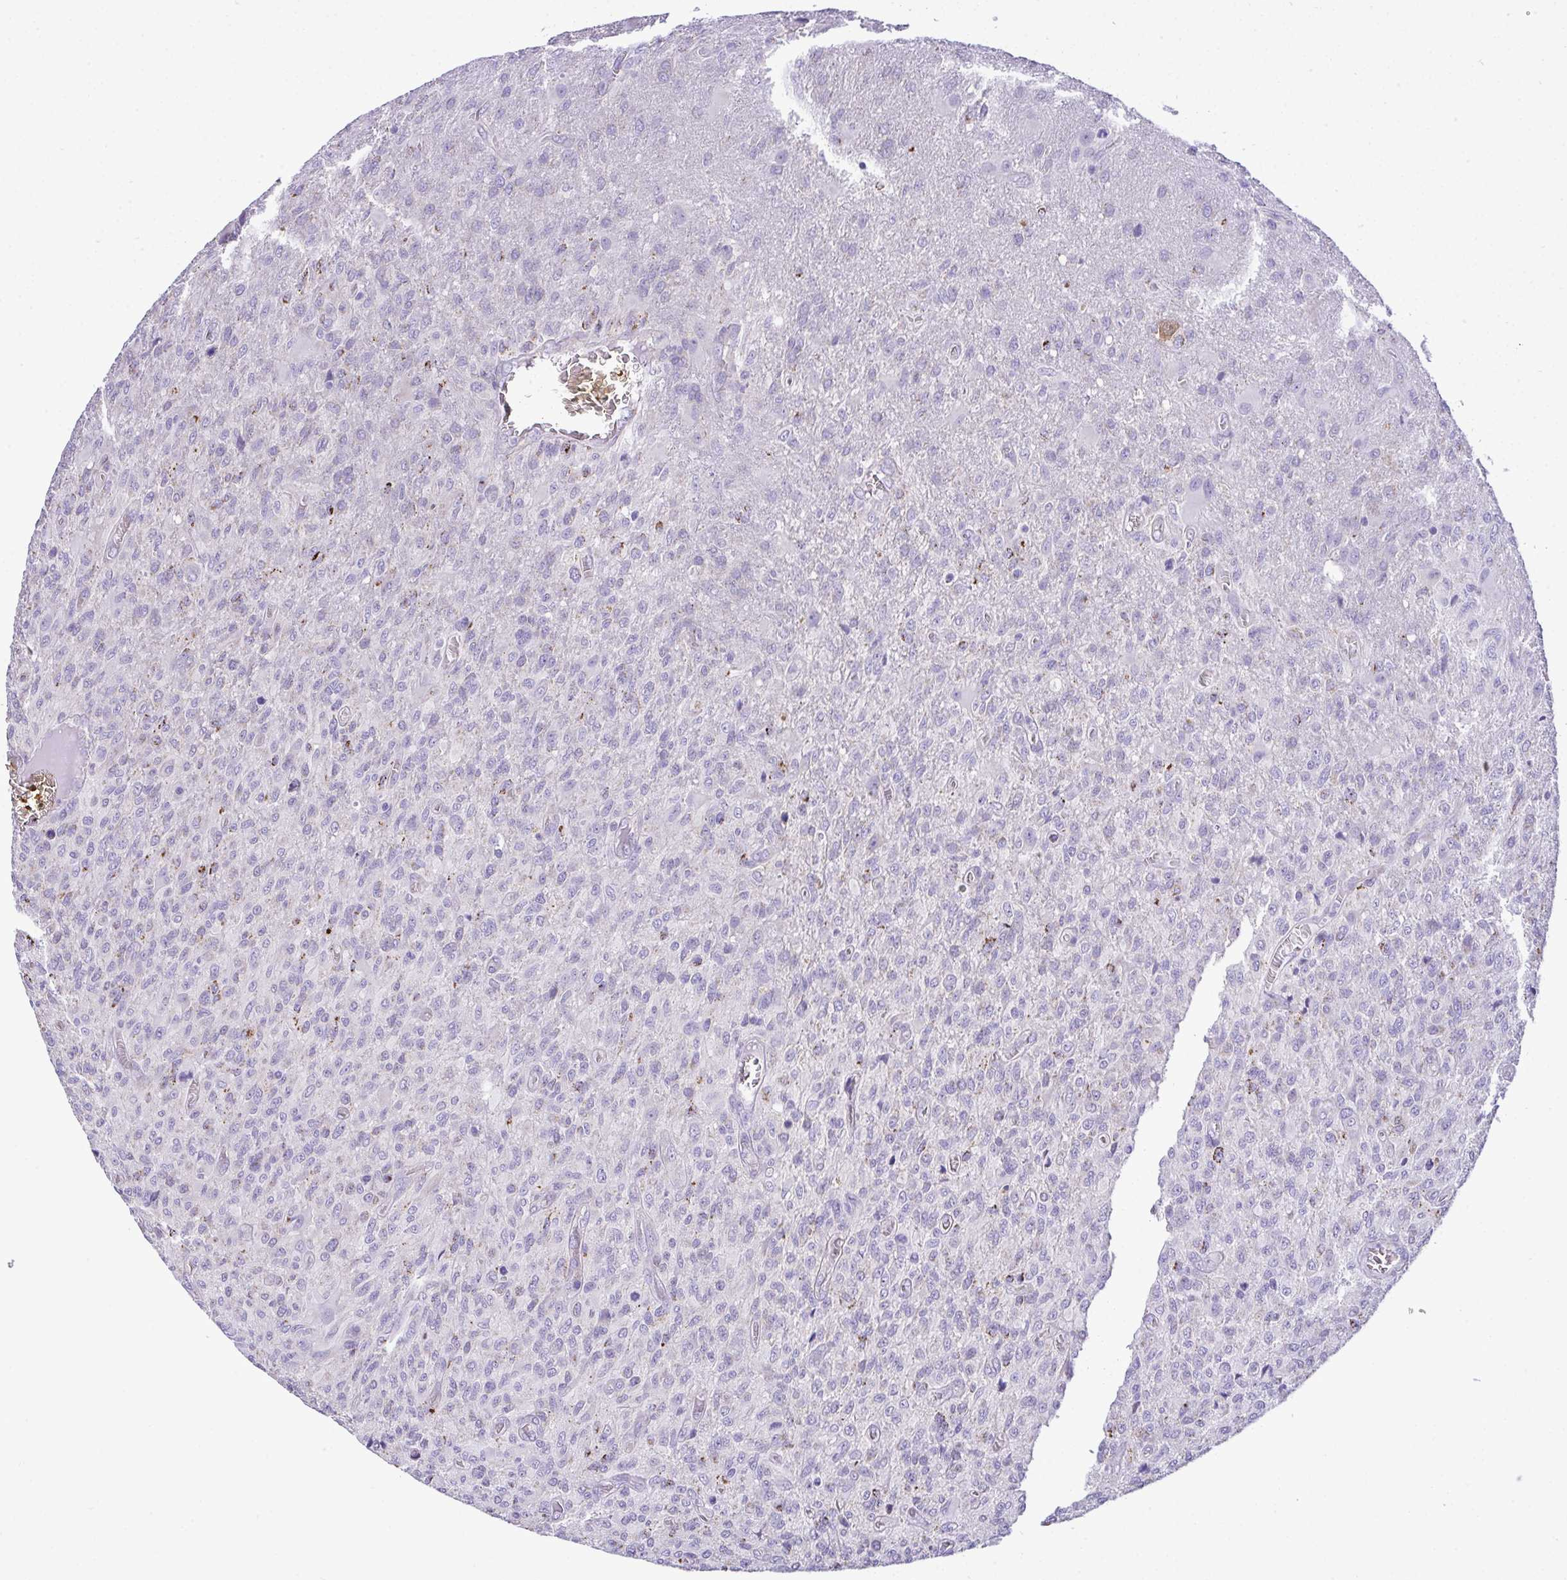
{"staining": {"intensity": "moderate", "quantity": "<25%", "location": "cytoplasmic/membranous"}, "tissue": "glioma", "cell_type": "Tumor cells", "image_type": "cancer", "snomed": [{"axis": "morphology", "description": "Glioma, malignant, High grade"}, {"axis": "topography", "description": "Brain"}], "caption": "The photomicrograph displays staining of malignant glioma (high-grade), revealing moderate cytoplasmic/membranous protein positivity (brown color) within tumor cells. The staining was performed using DAB to visualize the protein expression in brown, while the nuclei were stained in blue with hematoxylin (Magnification: 20x).", "gene": "ST8SIA2", "patient": {"sex": "male", "age": 61}}